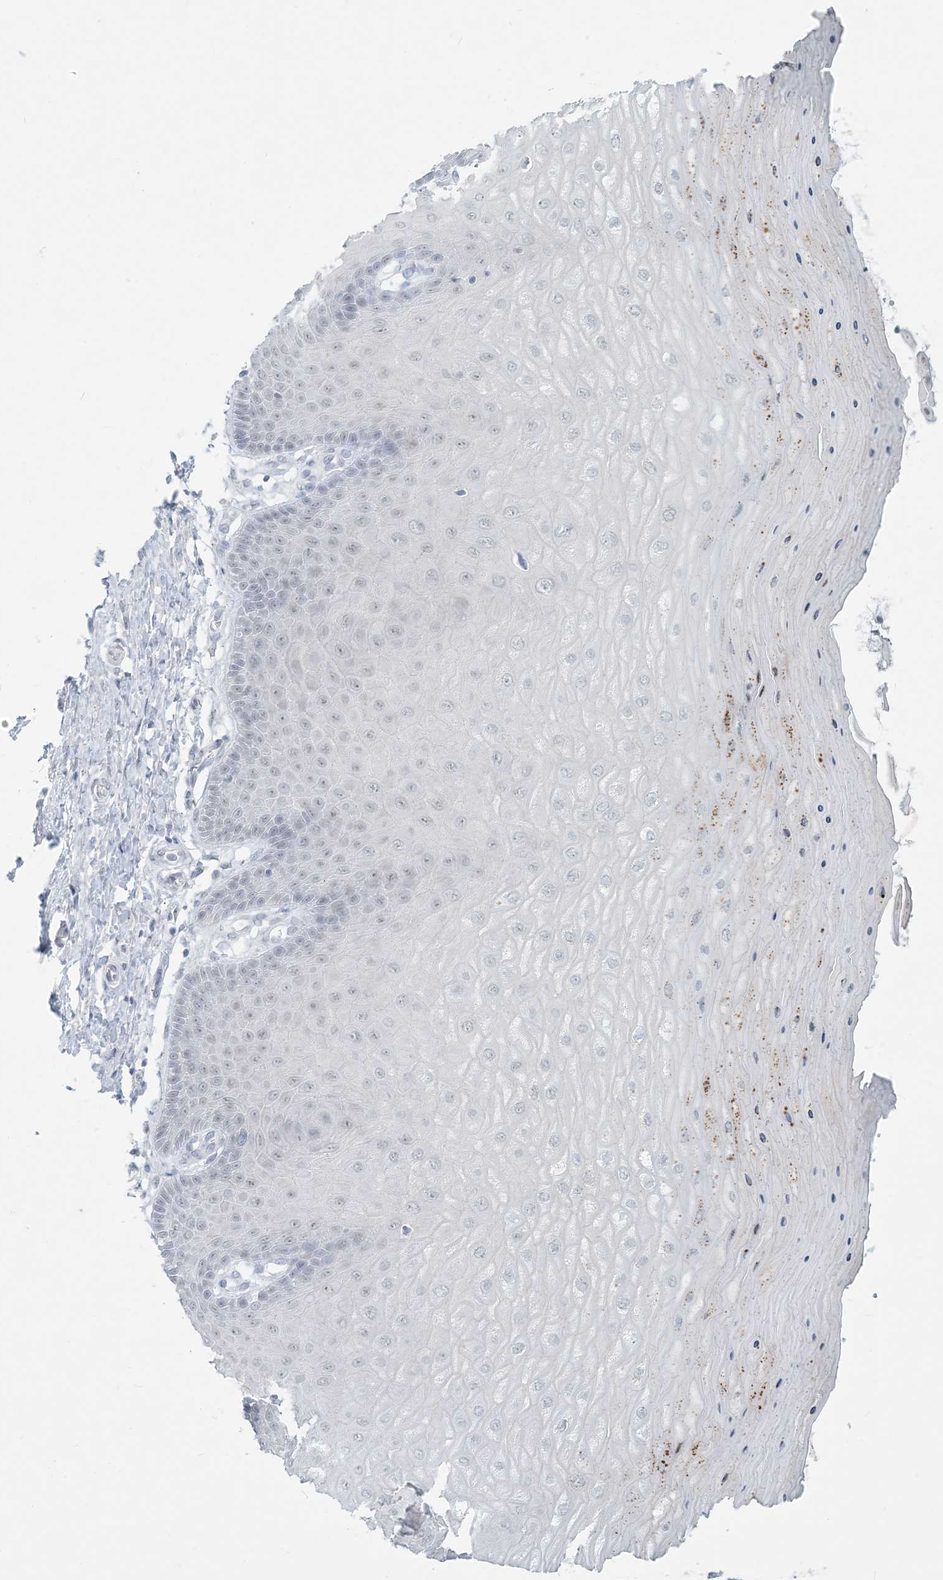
{"staining": {"intensity": "negative", "quantity": "none", "location": "none"}, "tissue": "cervix", "cell_type": "Glandular cells", "image_type": "normal", "snomed": [{"axis": "morphology", "description": "Normal tissue, NOS"}, {"axis": "topography", "description": "Cervix"}], "caption": "IHC of normal cervix shows no staining in glandular cells. (DAB immunohistochemistry (IHC) visualized using brightfield microscopy, high magnification).", "gene": "SCML1", "patient": {"sex": "female", "age": 55}}